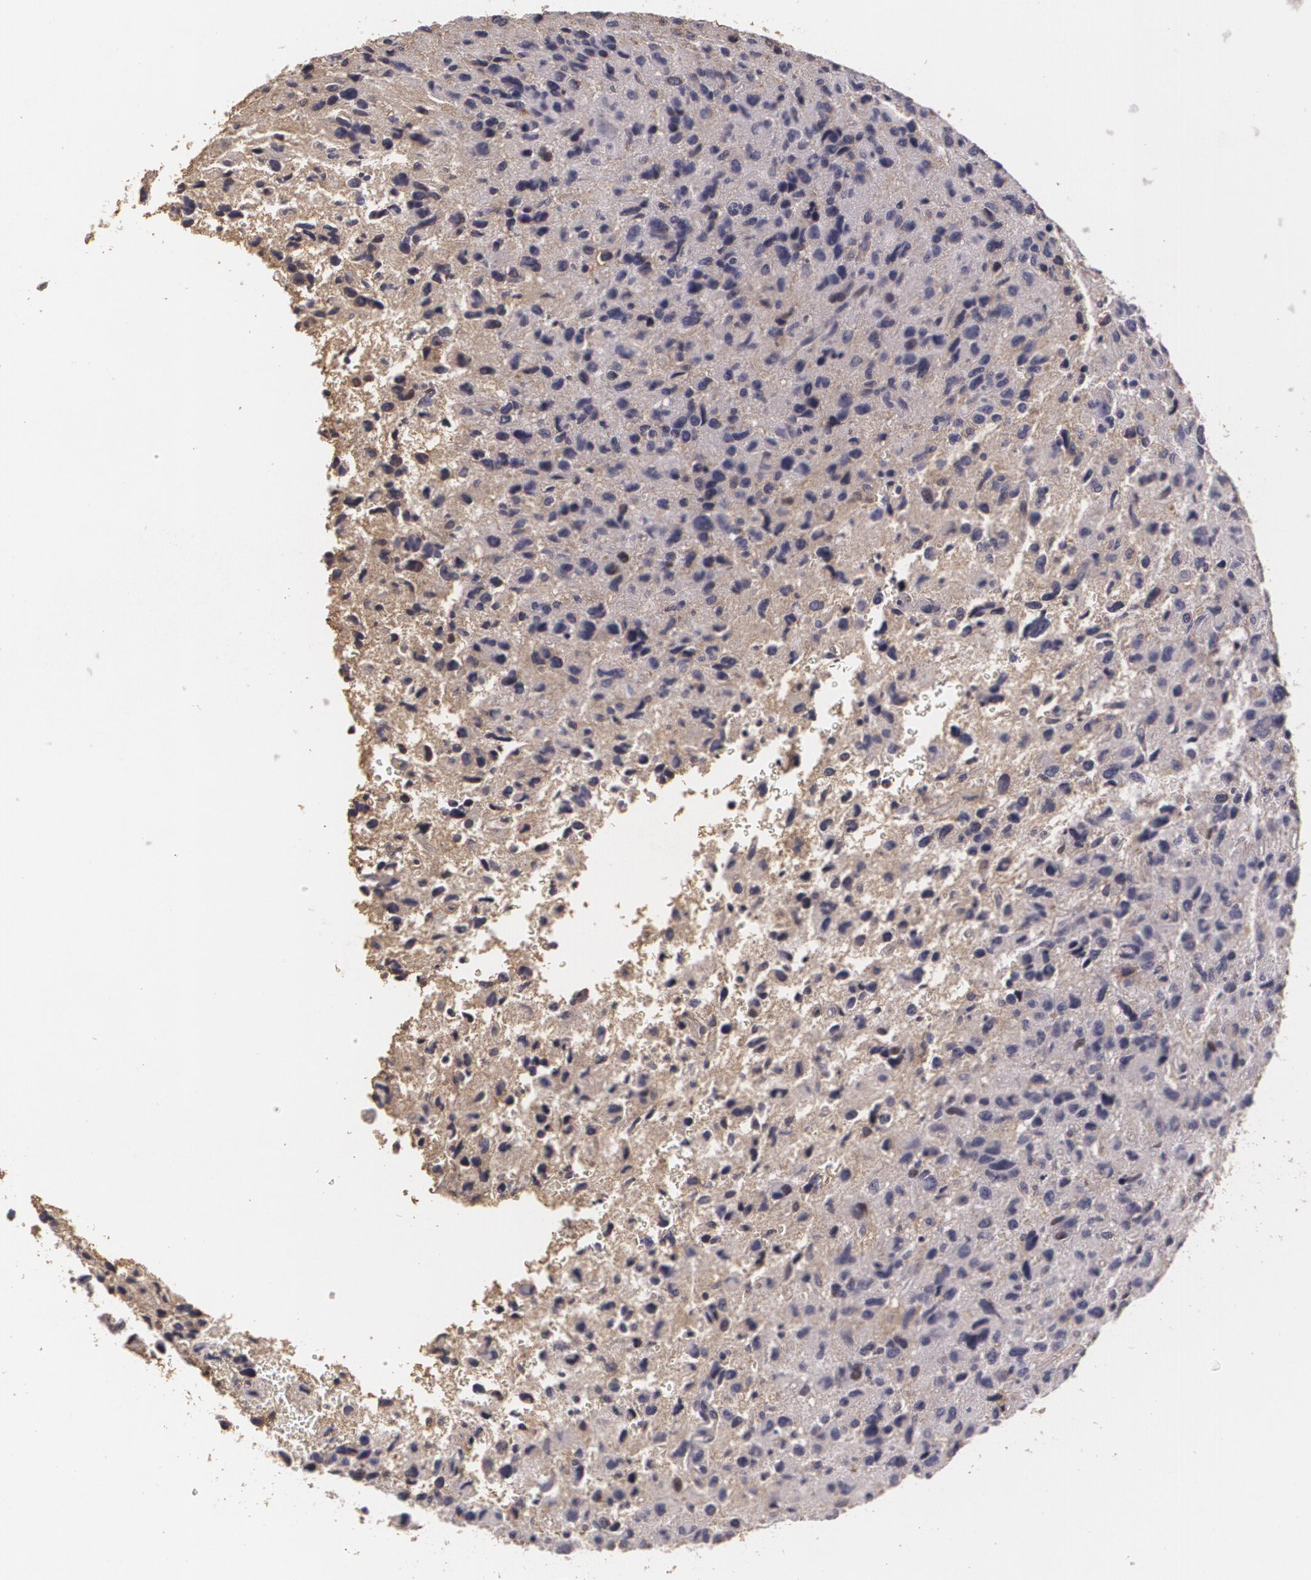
{"staining": {"intensity": "weak", "quantity": "<25%", "location": "cytoplasmic/membranous"}, "tissue": "glioma", "cell_type": "Tumor cells", "image_type": "cancer", "snomed": [{"axis": "morphology", "description": "Glioma, malignant, High grade"}, {"axis": "topography", "description": "Brain"}], "caption": "DAB immunohistochemical staining of glioma demonstrates no significant positivity in tumor cells.", "gene": "KCNA4", "patient": {"sex": "female", "age": 60}}